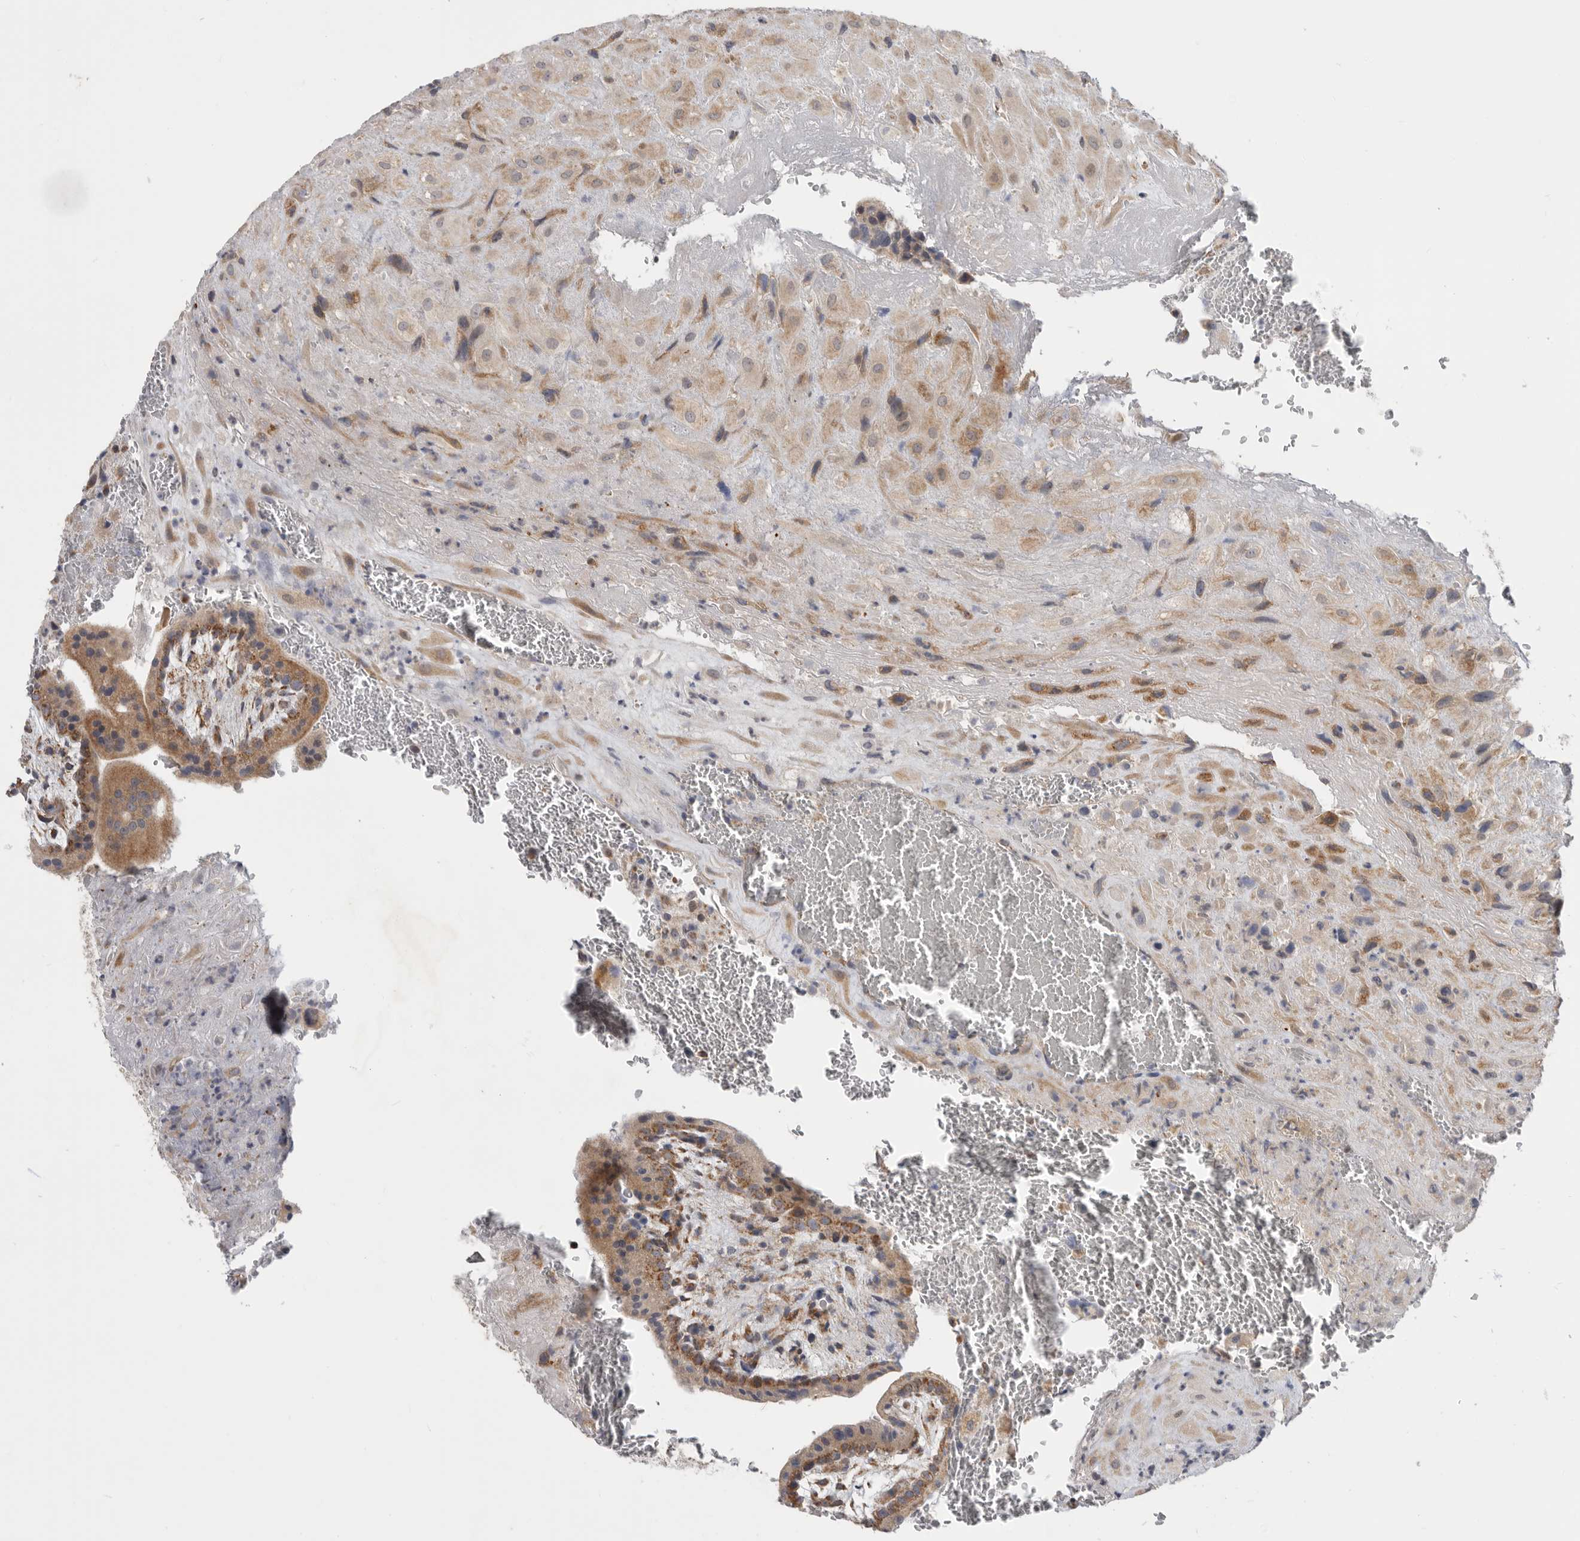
{"staining": {"intensity": "moderate", "quantity": "25%-75%", "location": "cytoplasmic/membranous"}, "tissue": "placenta", "cell_type": "Decidual cells", "image_type": "normal", "snomed": [{"axis": "morphology", "description": "Normal tissue, NOS"}, {"axis": "topography", "description": "Placenta"}], "caption": "Placenta stained with DAB immunohistochemistry (IHC) reveals medium levels of moderate cytoplasmic/membranous staining in approximately 25%-75% of decidual cells. The staining was performed using DAB (3,3'-diaminobenzidine), with brown indicating positive protein expression. Nuclei are stained blue with hematoxylin.", "gene": "MTFR1L", "patient": {"sex": "female", "age": 35}}